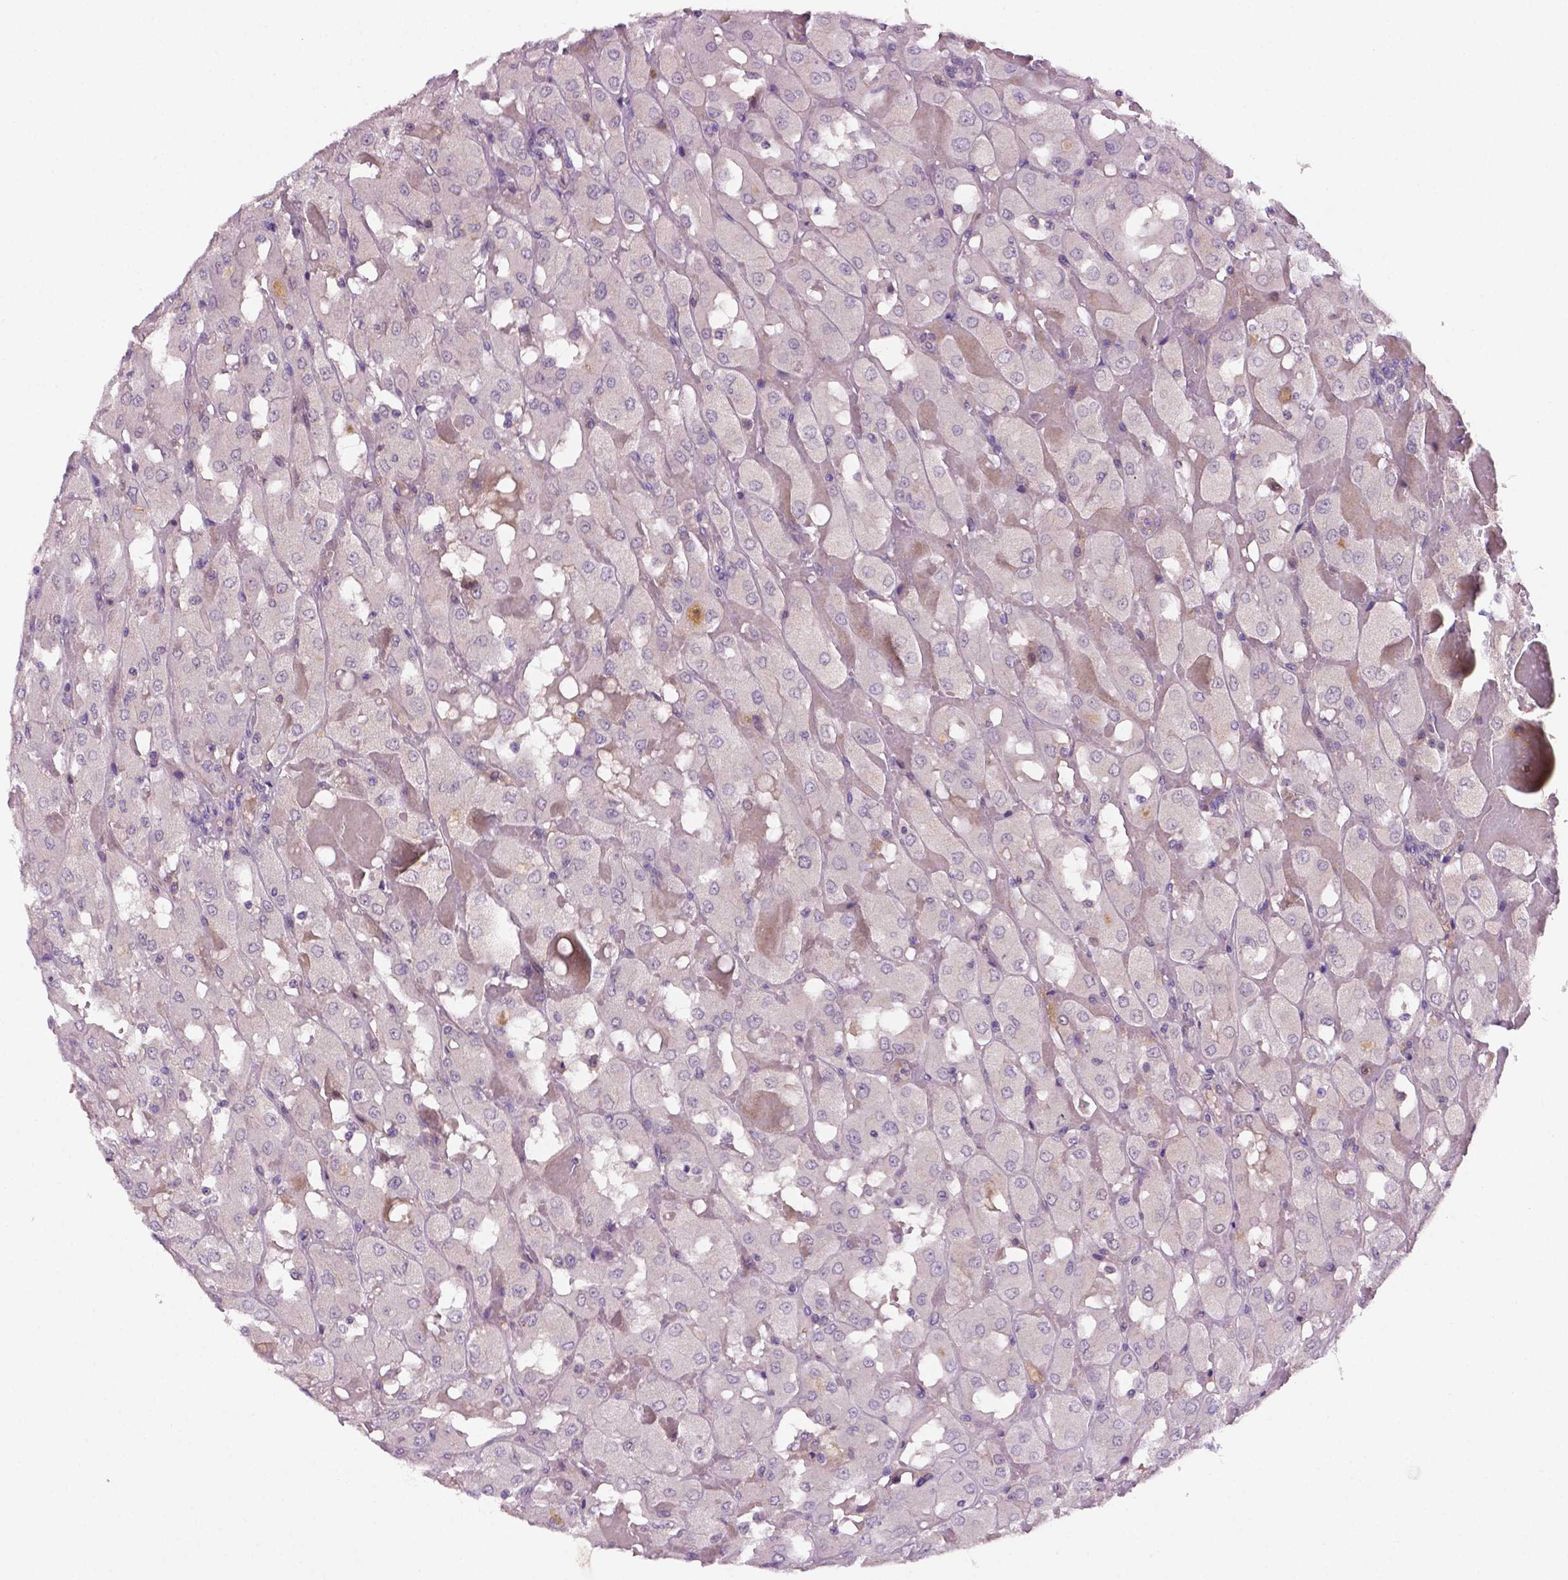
{"staining": {"intensity": "negative", "quantity": "none", "location": "none"}, "tissue": "renal cancer", "cell_type": "Tumor cells", "image_type": "cancer", "snomed": [{"axis": "morphology", "description": "Adenocarcinoma, NOS"}, {"axis": "topography", "description": "Kidney"}], "caption": "A histopathology image of renal adenocarcinoma stained for a protein displays no brown staining in tumor cells.", "gene": "FBLN1", "patient": {"sex": "male", "age": 72}}